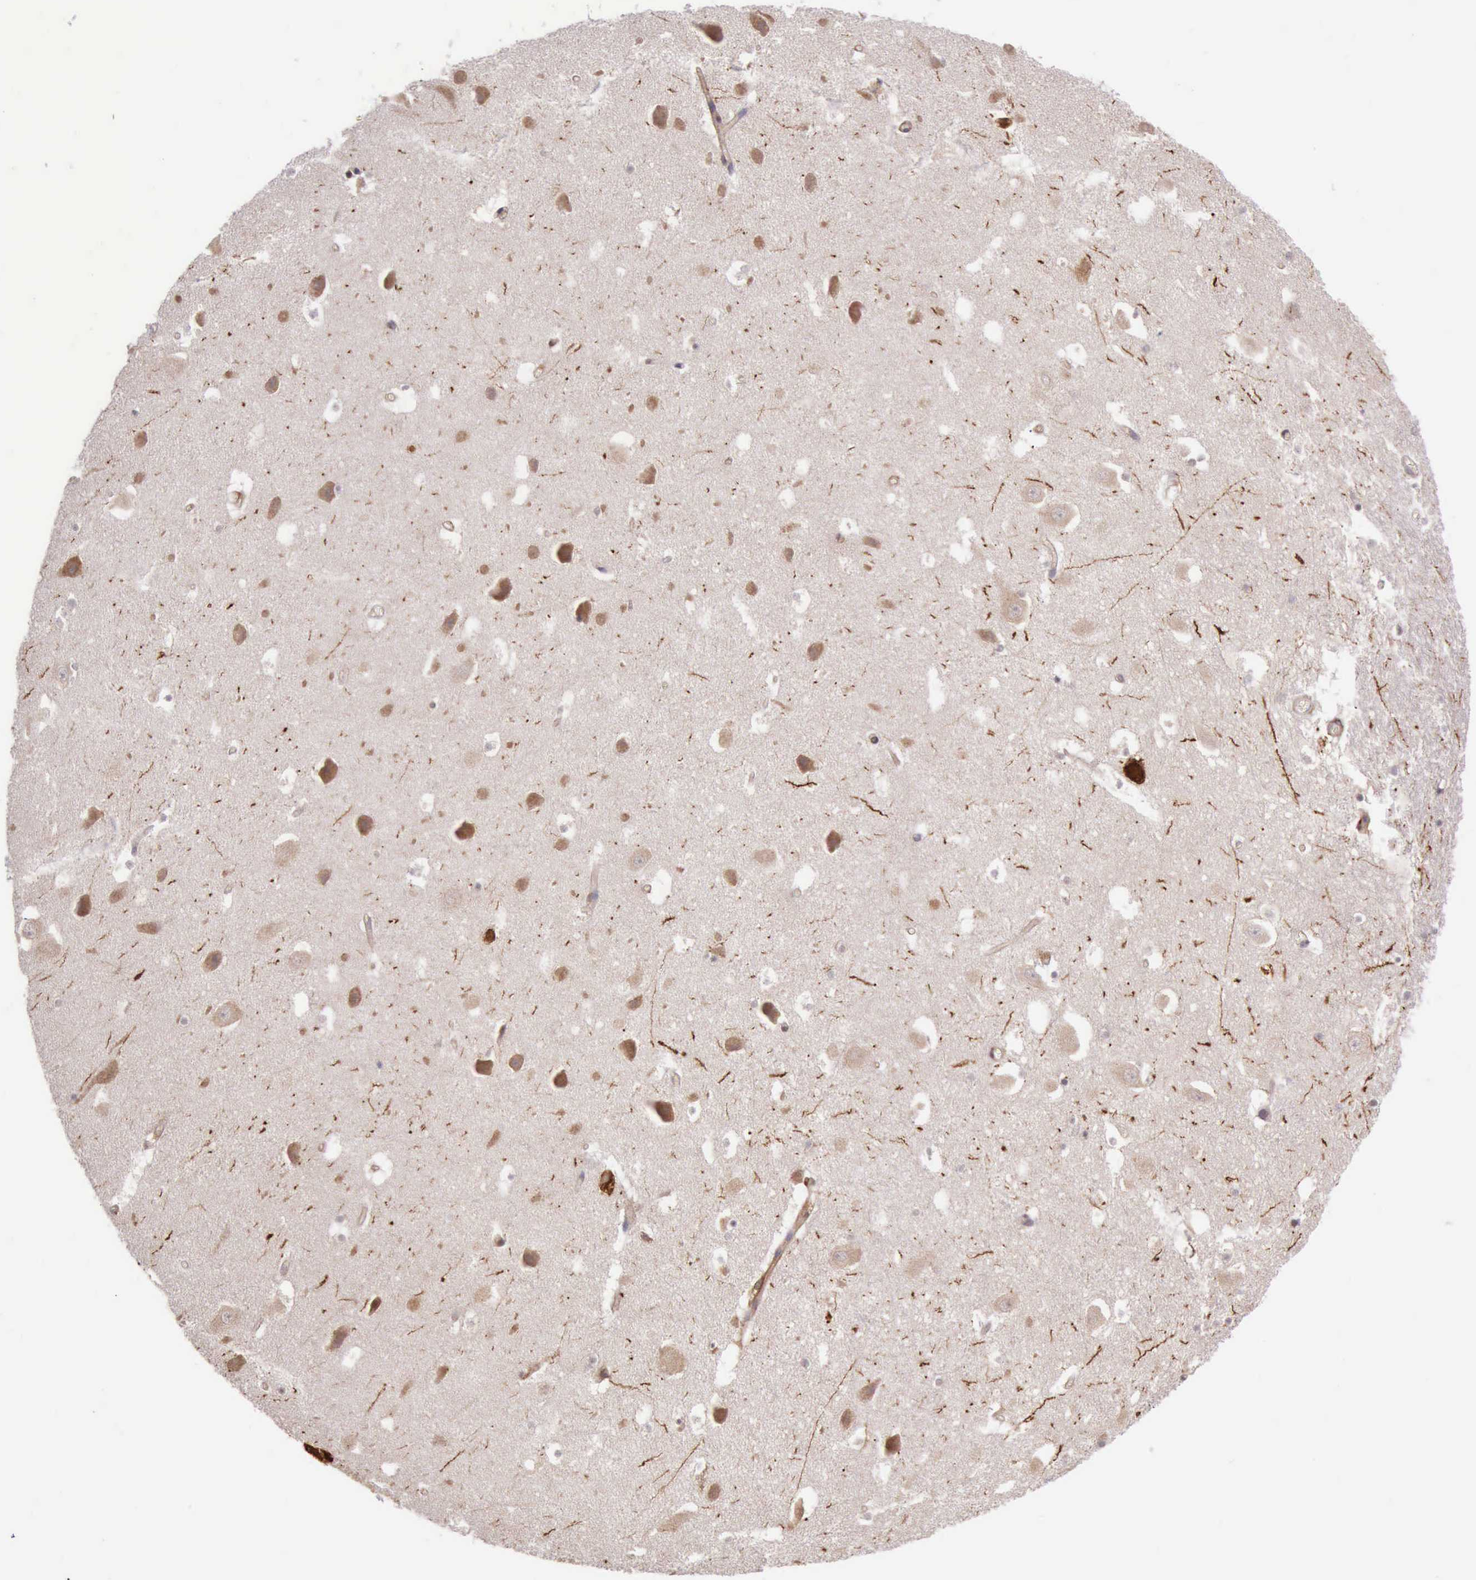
{"staining": {"intensity": "negative", "quantity": "none", "location": "none"}, "tissue": "hippocampus", "cell_type": "Glial cells", "image_type": "normal", "snomed": [{"axis": "morphology", "description": "Normal tissue, NOS"}, {"axis": "topography", "description": "Hippocampus"}], "caption": "Immunohistochemical staining of benign human hippocampus exhibits no significant staining in glial cells. Brightfield microscopy of IHC stained with DAB (3,3'-diaminobenzidine) (brown) and hematoxylin (blue), captured at high magnification.", "gene": "PRICKLE3", "patient": {"sex": "male", "age": 45}}